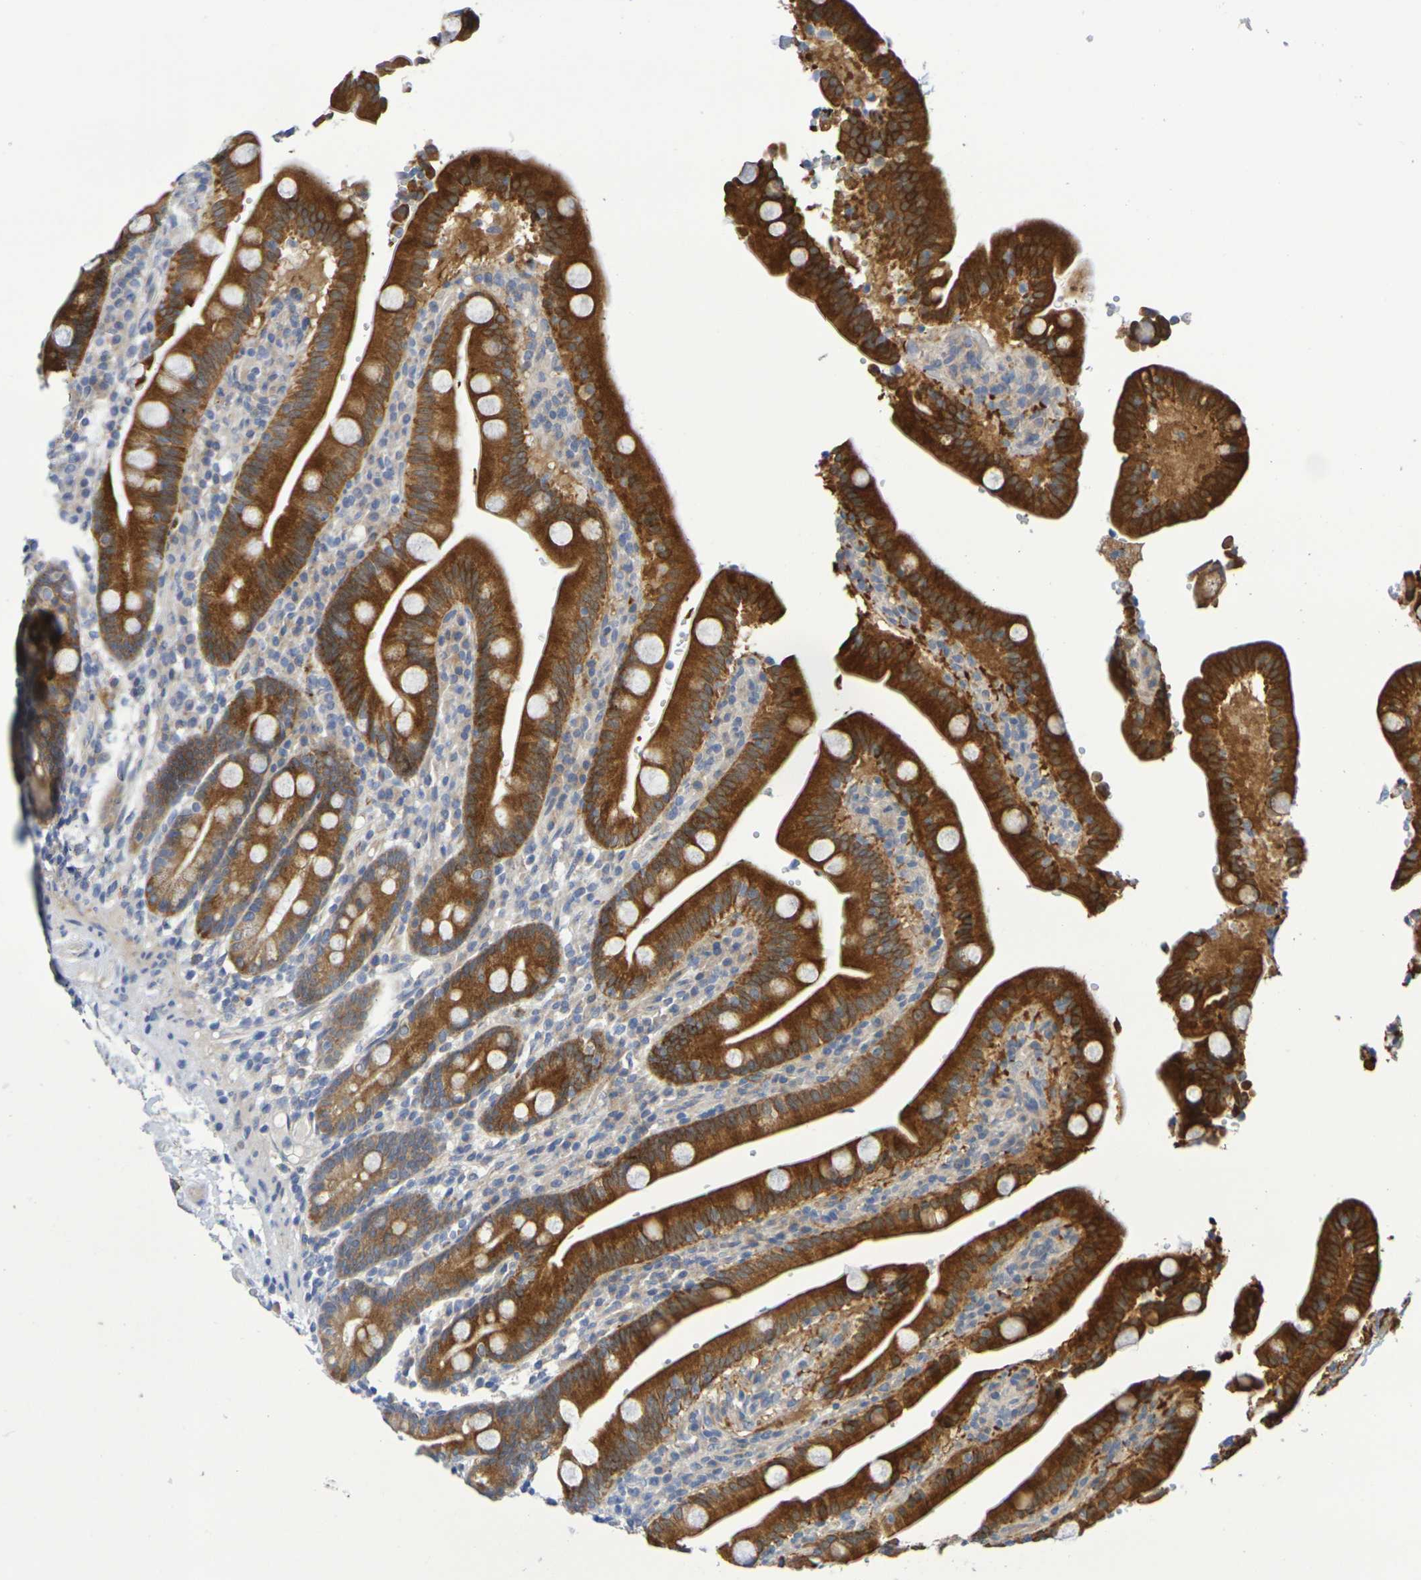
{"staining": {"intensity": "strong", "quantity": ">75%", "location": "cytoplasmic/membranous"}, "tissue": "duodenum", "cell_type": "Glandular cells", "image_type": "normal", "snomed": [{"axis": "morphology", "description": "Normal tissue, NOS"}, {"axis": "topography", "description": "Small intestine, NOS"}], "caption": "Glandular cells demonstrate high levels of strong cytoplasmic/membranous positivity in approximately >75% of cells in normal duodenum. (IHC, brightfield microscopy, high magnification).", "gene": "SDC4", "patient": {"sex": "female", "age": 71}}